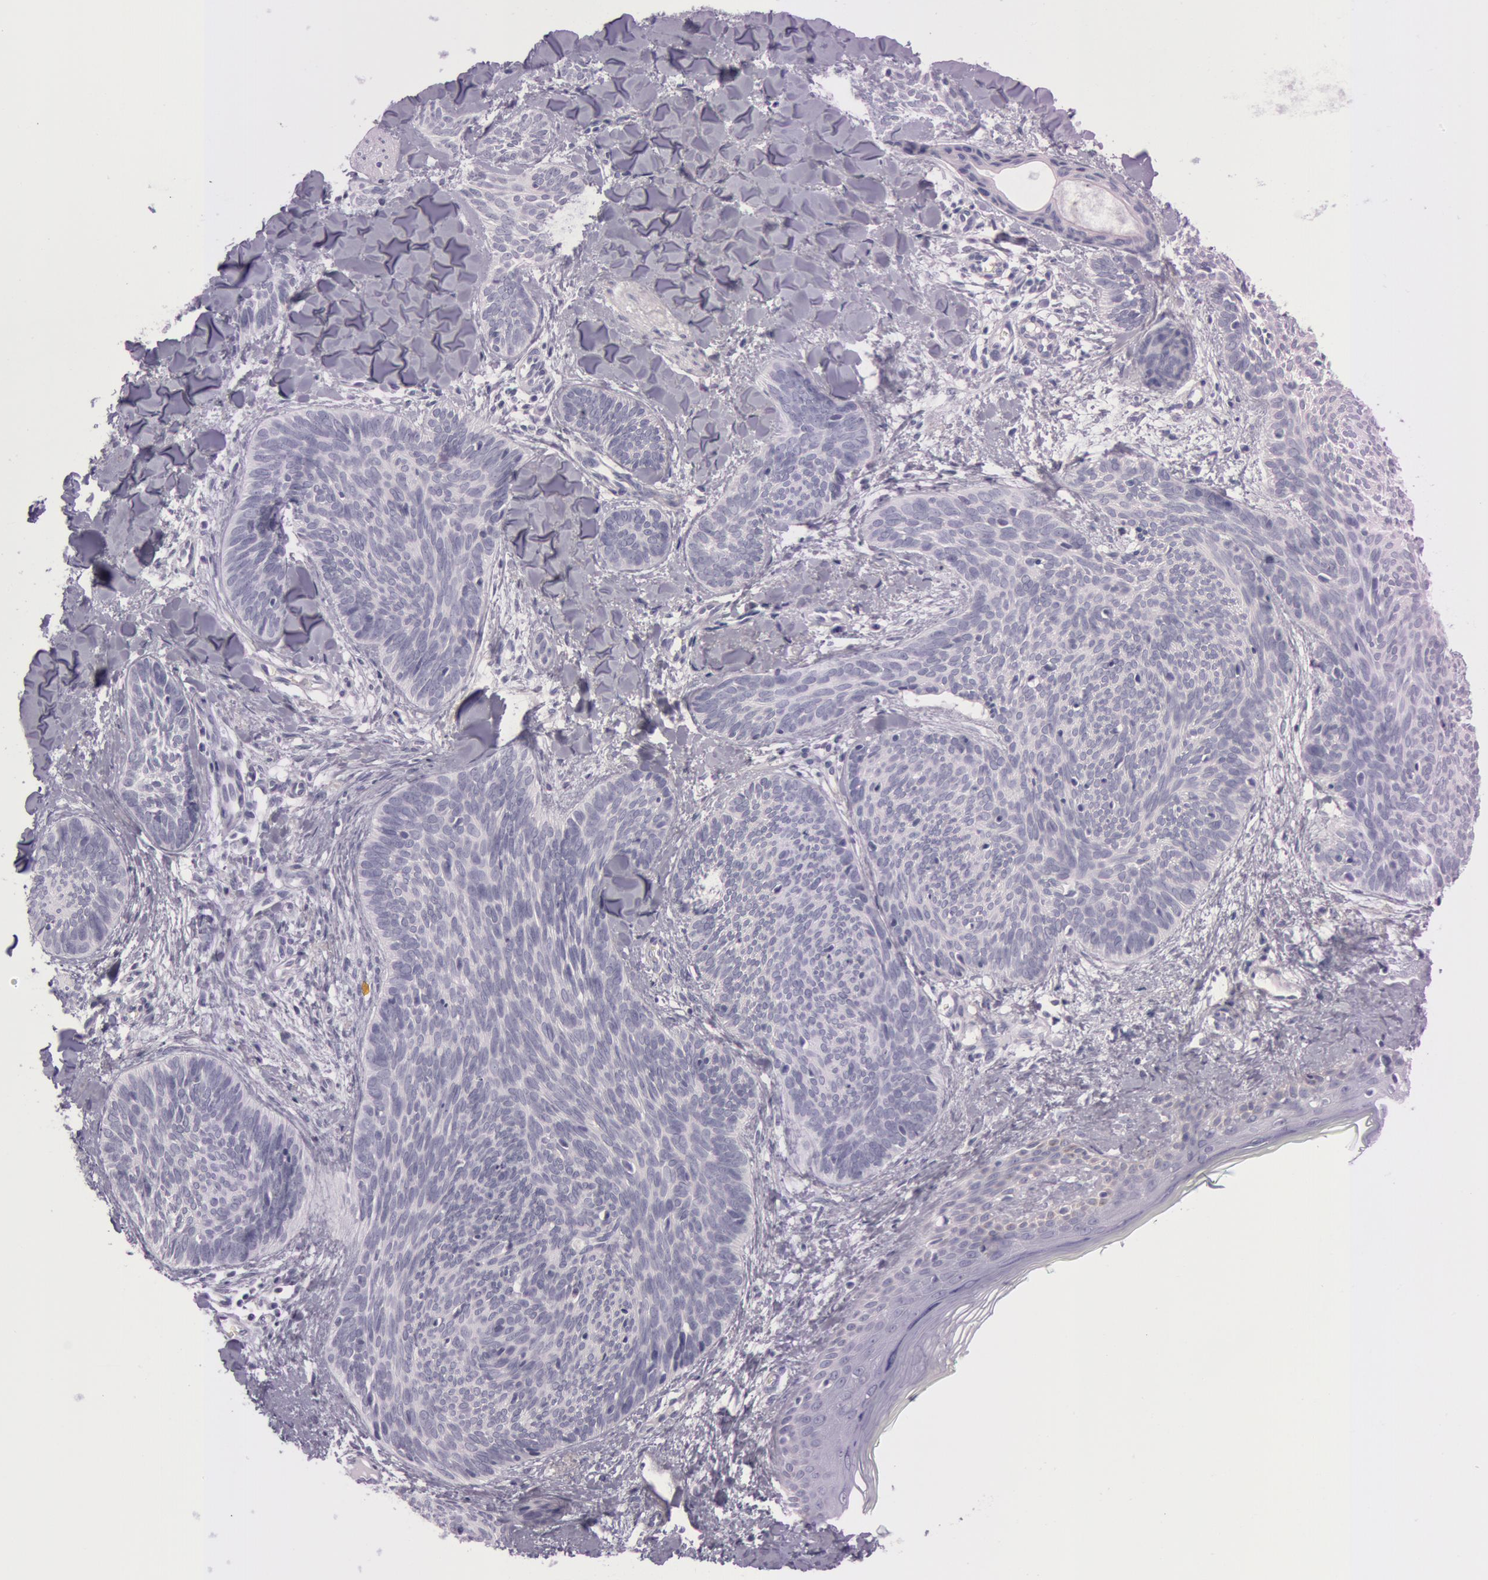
{"staining": {"intensity": "negative", "quantity": "none", "location": "none"}, "tissue": "skin cancer", "cell_type": "Tumor cells", "image_type": "cancer", "snomed": [{"axis": "morphology", "description": "Basal cell carcinoma"}, {"axis": "topography", "description": "Skin"}], "caption": "Immunohistochemistry (IHC) image of human skin cancer stained for a protein (brown), which displays no staining in tumor cells.", "gene": "FOLH1", "patient": {"sex": "female", "age": 81}}